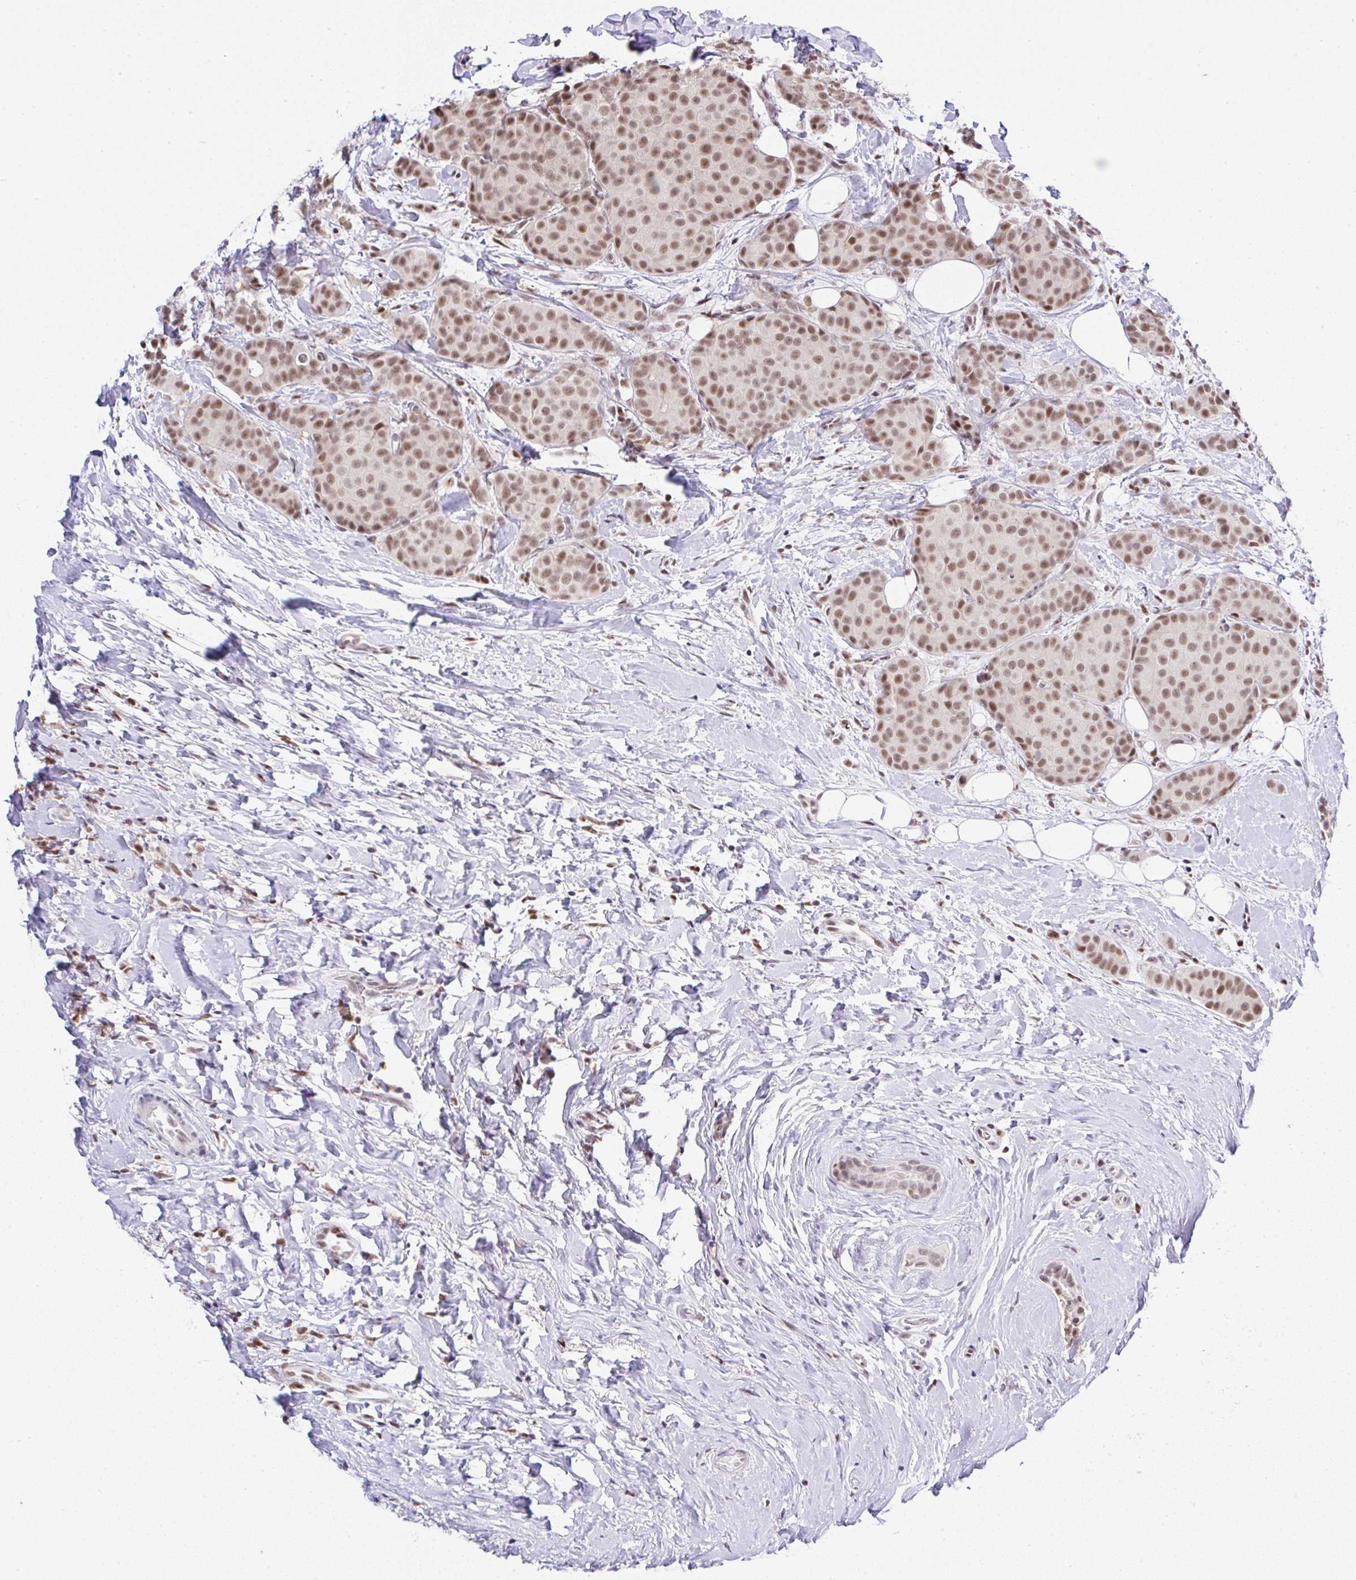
{"staining": {"intensity": "moderate", "quantity": ">75%", "location": "nuclear"}, "tissue": "breast cancer", "cell_type": "Tumor cells", "image_type": "cancer", "snomed": [{"axis": "morphology", "description": "Duct carcinoma"}, {"axis": "topography", "description": "Breast"}], "caption": "Immunohistochemistry image of human infiltrating ductal carcinoma (breast) stained for a protein (brown), which demonstrates medium levels of moderate nuclear positivity in about >75% of tumor cells.", "gene": "PTPN2", "patient": {"sex": "female", "age": 70}}